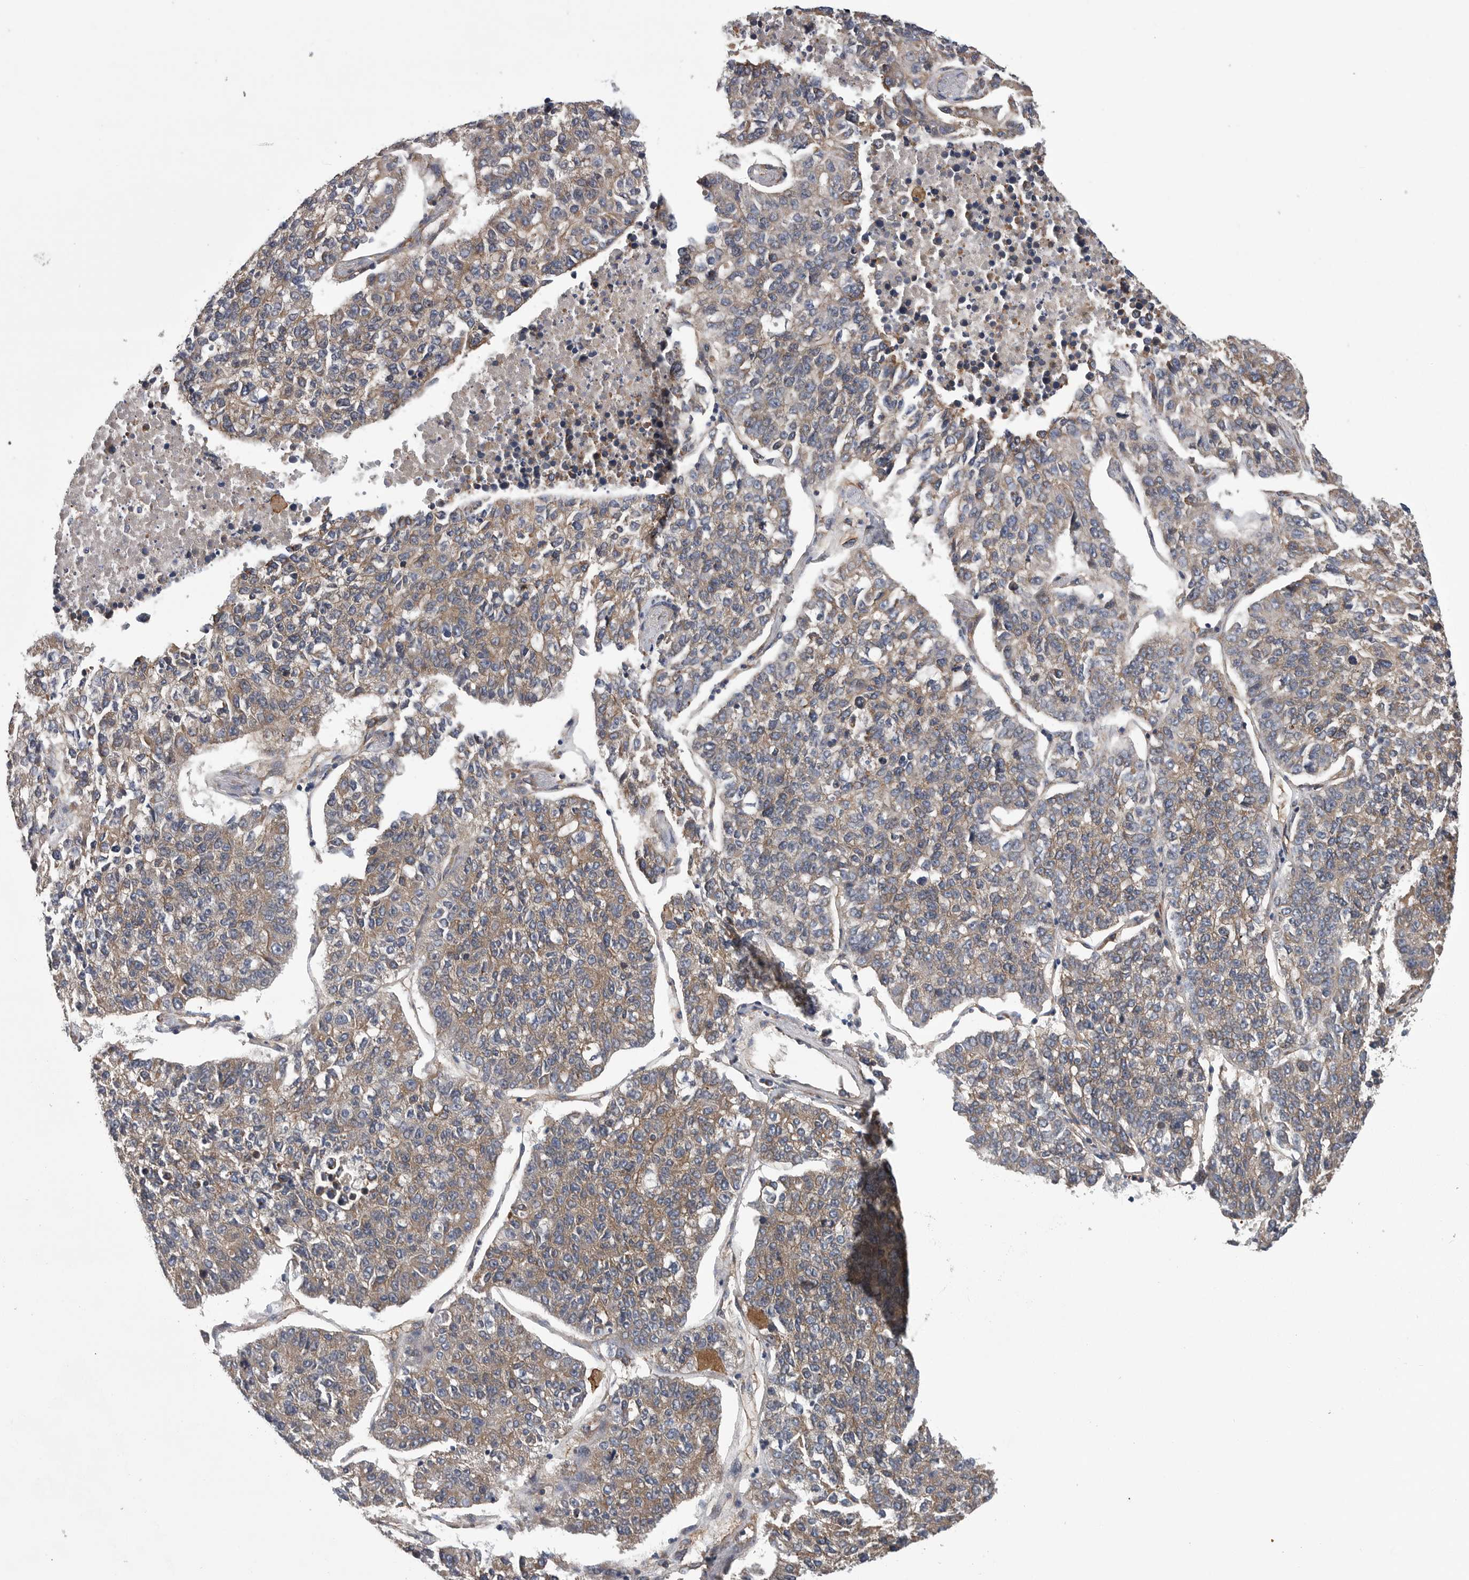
{"staining": {"intensity": "weak", "quantity": ">75%", "location": "cytoplasmic/membranous"}, "tissue": "lung cancer", "cell_type": "Tumor cells", "image_type": "cancer", "snomed": [{"axis": "morphology", "description": "Adenocarcinoma, NOS"}, {"axis": "topography", "description": "Lung"}], "caption": "IHC histopathology image of neoplastic tissue: human adenocarcinoma (lung) stained using immunohistochemistry (IHC) demonstrates low levels of weak protein expression localized specifically in the cytoplasmic/membranous of tumor cells, appearing as a cytoplasmic/membranous brown color.", "gene": "OXR1", "patient": {"sex": "male", "age": 49}}